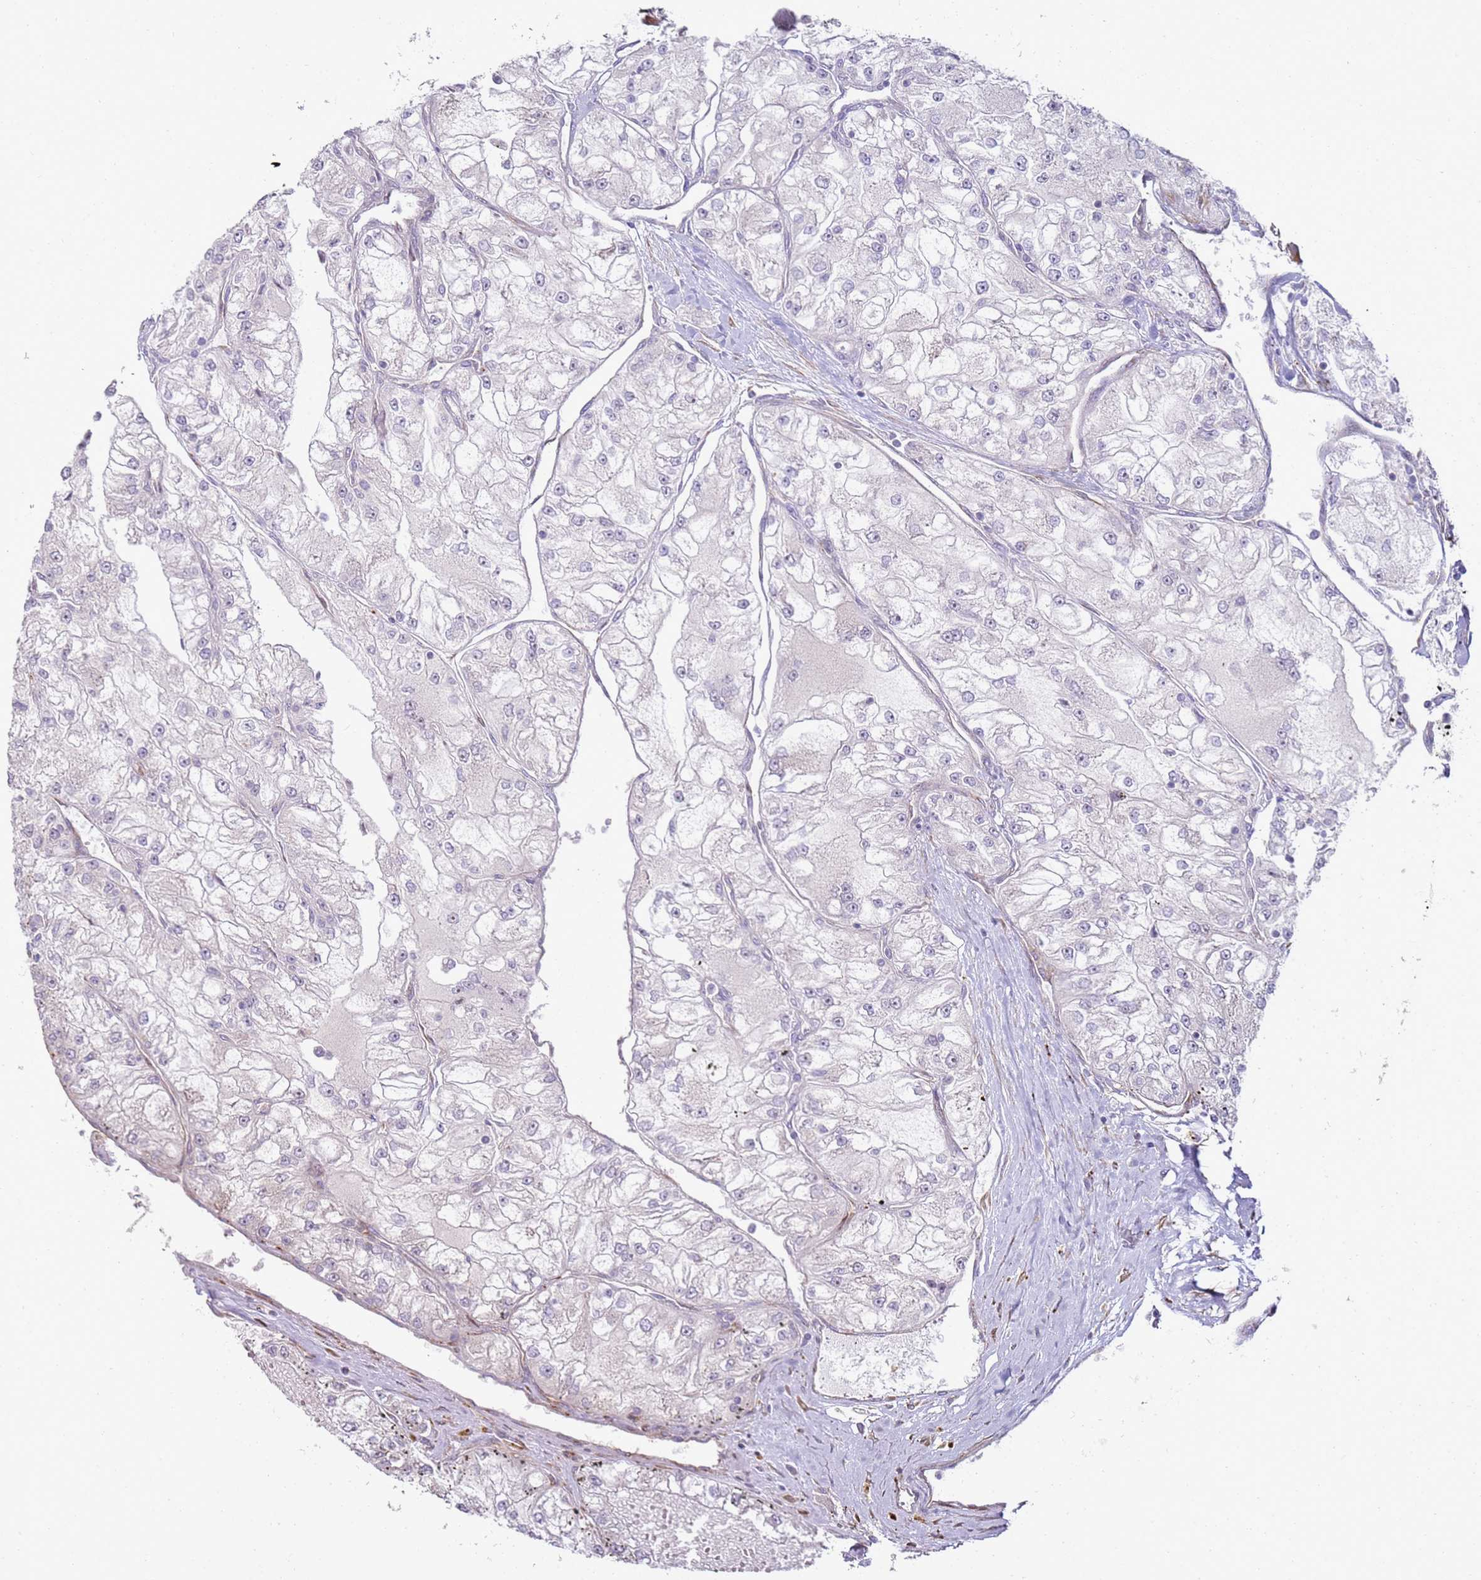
{"staining": {"intensity": "negative", "quantity": "none", "location": "none"}, "tissue": "renal cancer", "cell_type": "Tumor cells", "image_type": "cancer", "snomed": [{"axis": "morphology", "description": "Adenocarcinoma, NOS"}, {"axis": "topography", "description": "Kidney"}], "caption": "Micrograph shows no significant protein expression in tumor cells of adenocarcinoma (renal).", "gene": "GRAP", "patient": {"sex": "female", "age": 72}}